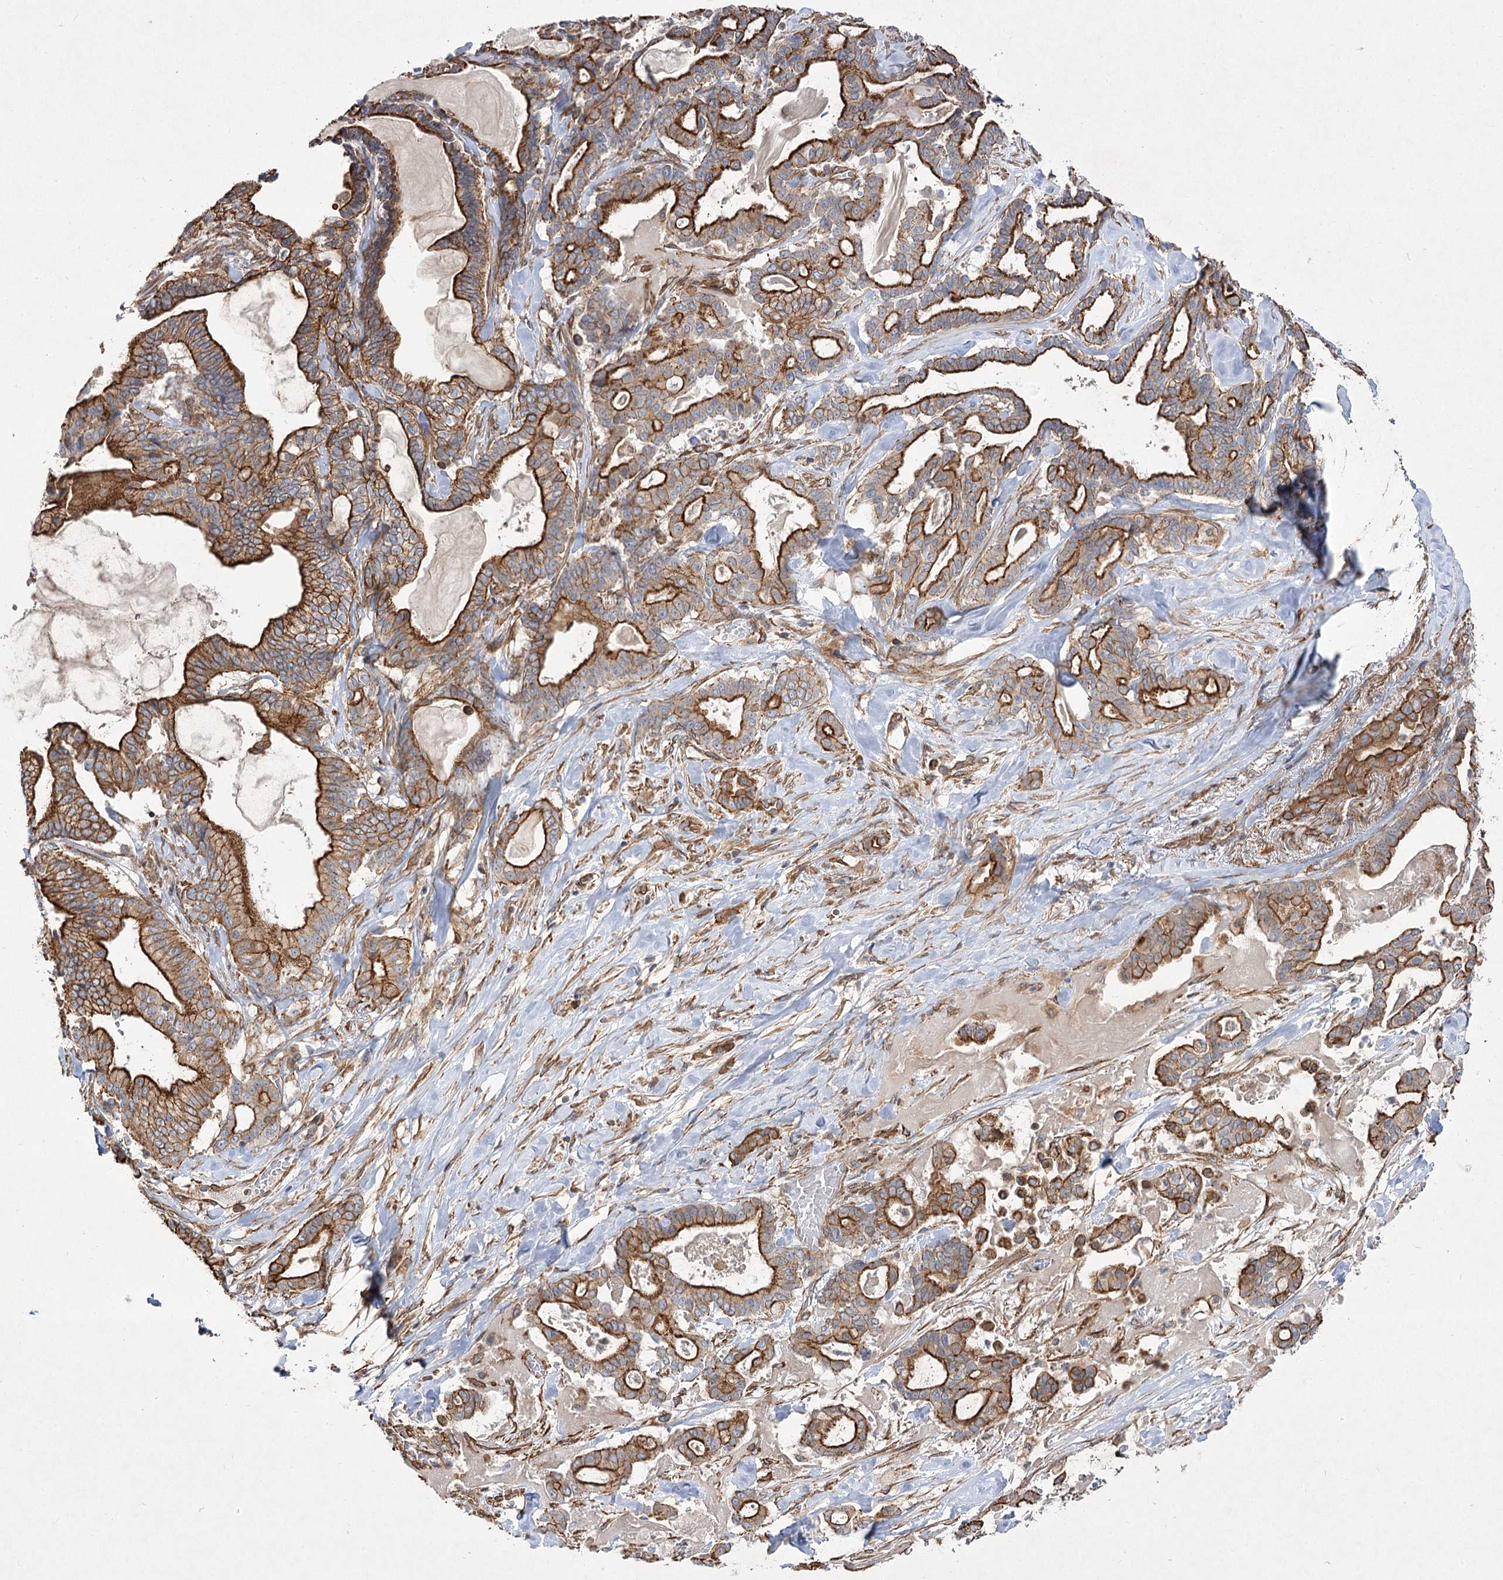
{"staining": {"intensity": "strong", "quantity": ">75%", "location": "cytoplasmic/membranous"}, "tissue": "pancreatic cancer", "cell_type": "Tumor cells", "image_type": "cancer", "snomed": [{"axis": "morphology", "description": "Adenocarcinoma, NOS"}, {"axis": "topography", "description": "Pancreas"}], "caption": "Pancreatic cancer (adenocarcinoma) stained with a brown dye shows strong cytoplasmic/membranous positive staining in approximately >75% of tumor cells.", "gene": "SH3BP5L", "patient": {"sex": "male", "age": 63}}